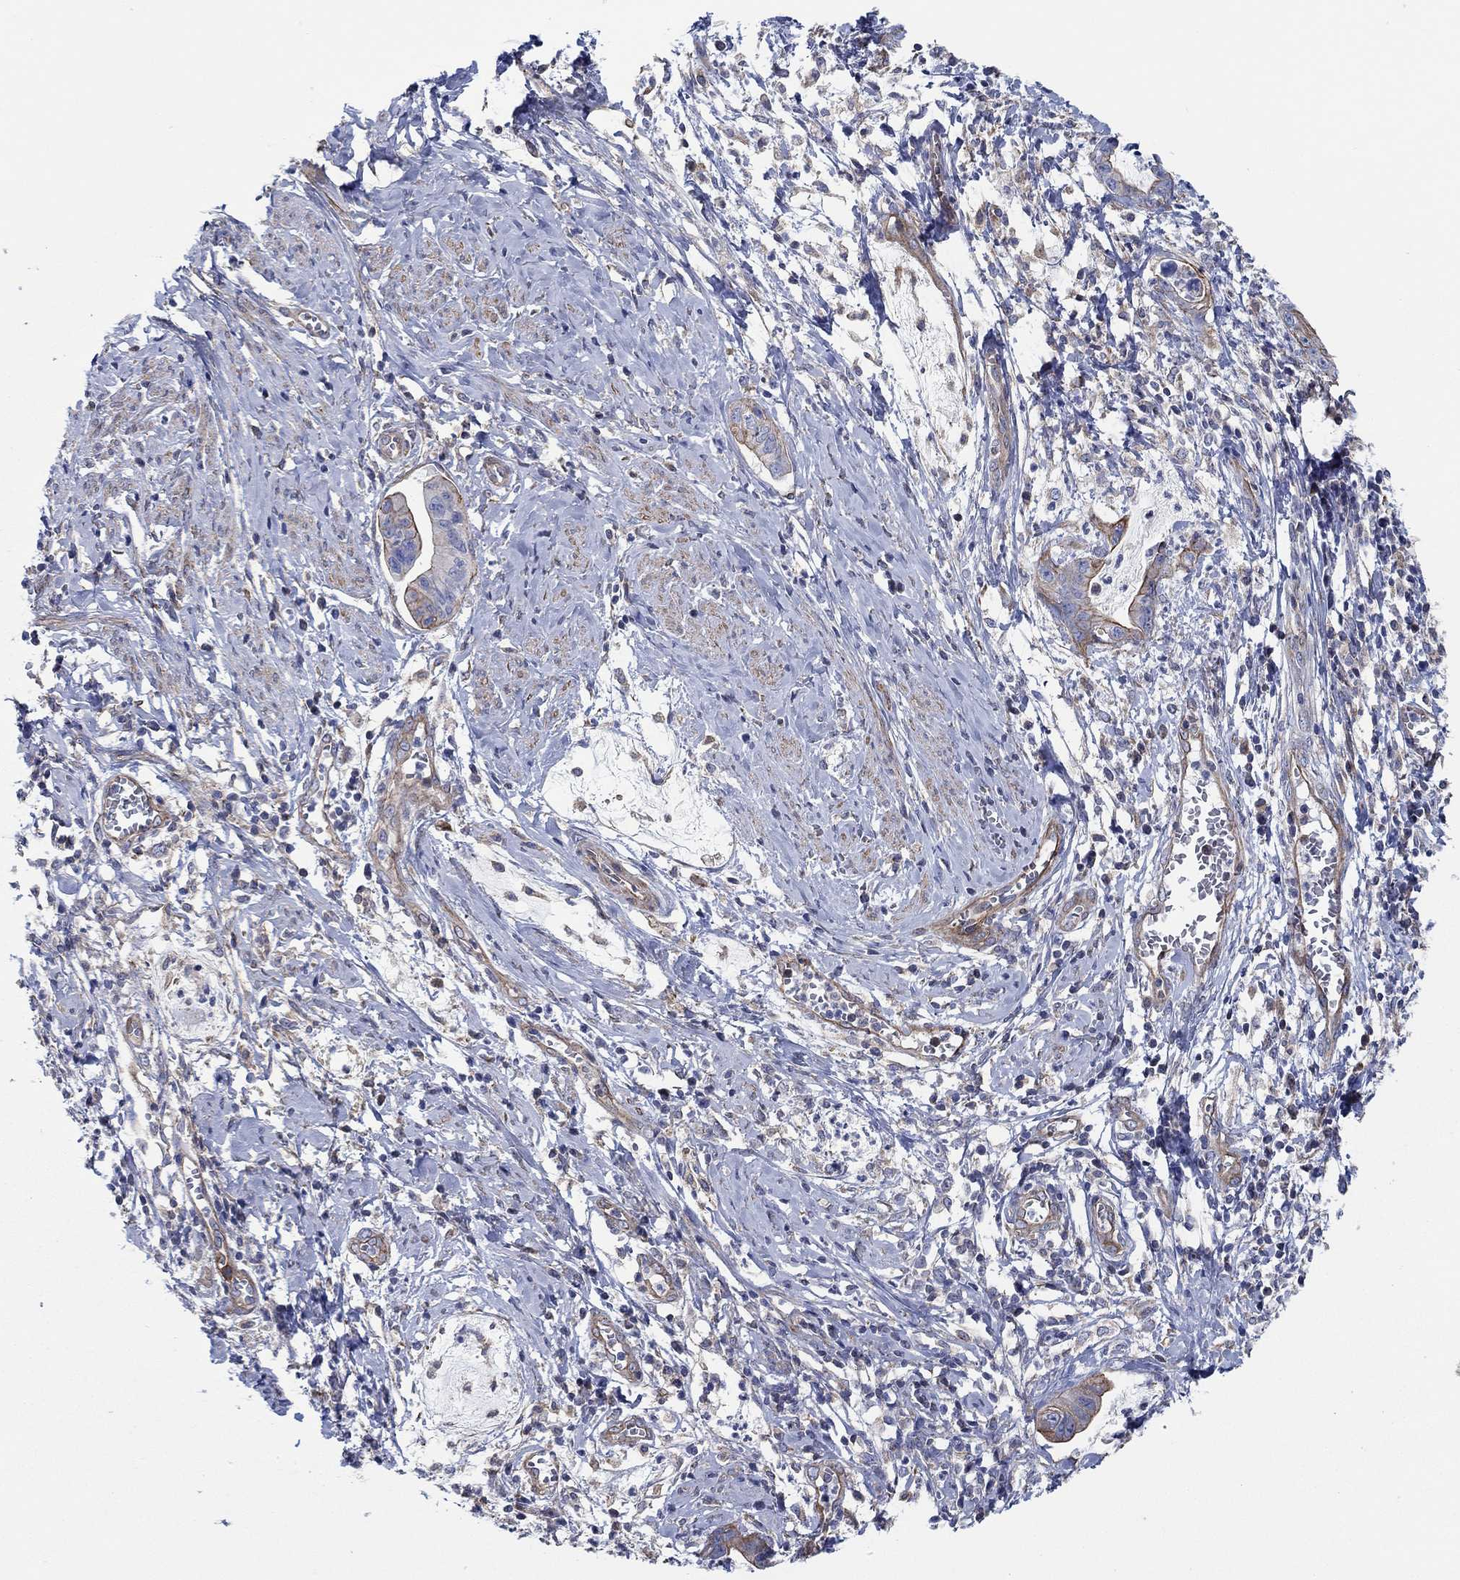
{"staining": {"intensity": "moderate", "quantity": "<25%", "location": "cytoplasmic/membranous"}, "tissue": "cervical cancer", "cell_type": "Tumor cells", "image_type": "cancer", "snomed": [{"axis": "morphology", "description": "Adenocarcinoma, NOS"}, {"axis": "topography", "description": "Cervix"}], "caption": "A high-resolution histopathology image shows immunohistochemistry staining of cervical adenocarcinoma, which exhibits moderate cytoplasmic/membranous staining in approximately <25% of tumor cells.", "gene": "FMN1", "patient": {"sex": "female", "age": 44}}